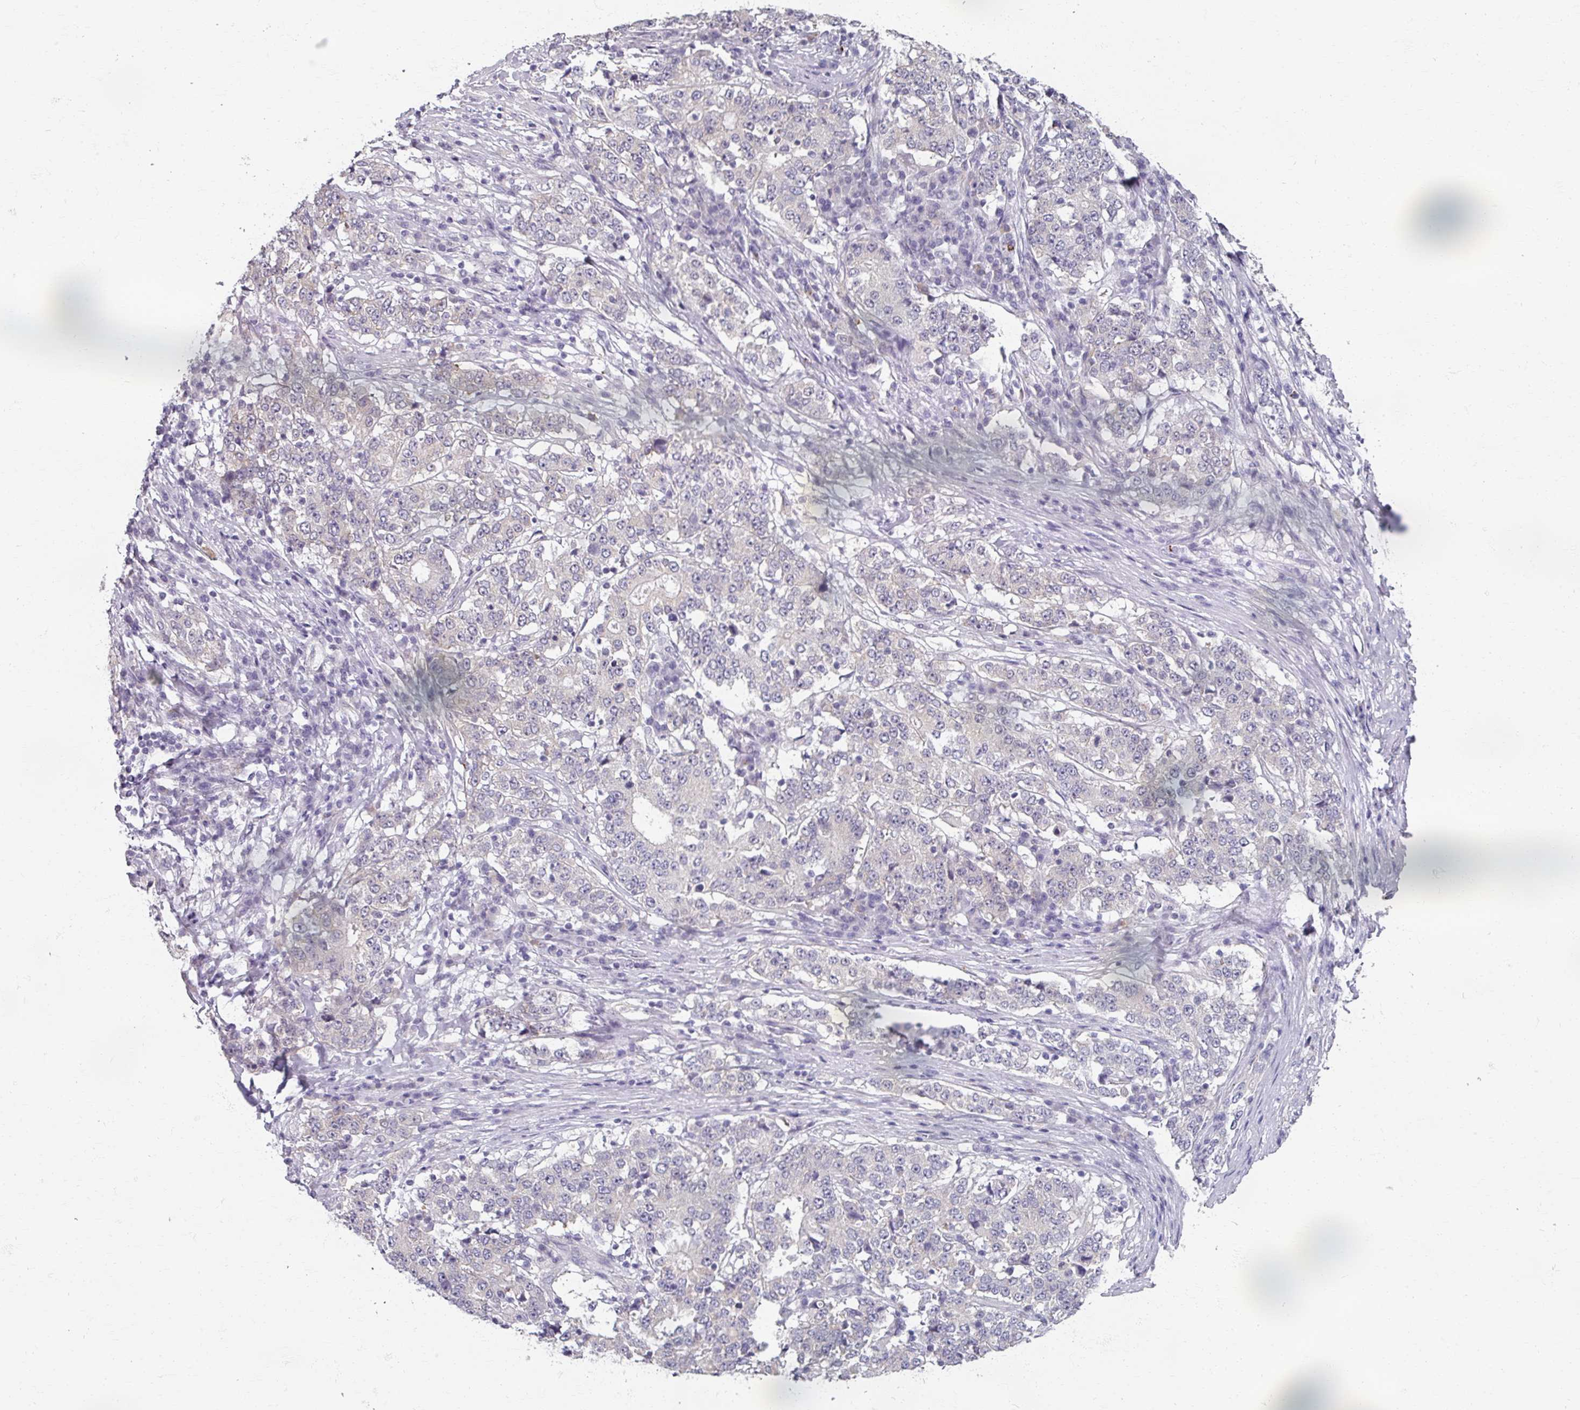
{"staining": {"intensity": "negative", "quantity": "none", "location": "none"}, "tissue": "stomach cancer", "cell_type": "Tumor cells", "image_type": "cancer", "snomed": [{"axis": "morphology", "description": "Adenocarcinoma, NOS"}, {"axis": "topography", "description": "Stomach"}], "caption": "Protein analysis of stomach cancer exhibits no significant expression in tumor cells.", "gene": "RIPOR3", "patient": {"sex": "male", "age": 59}}